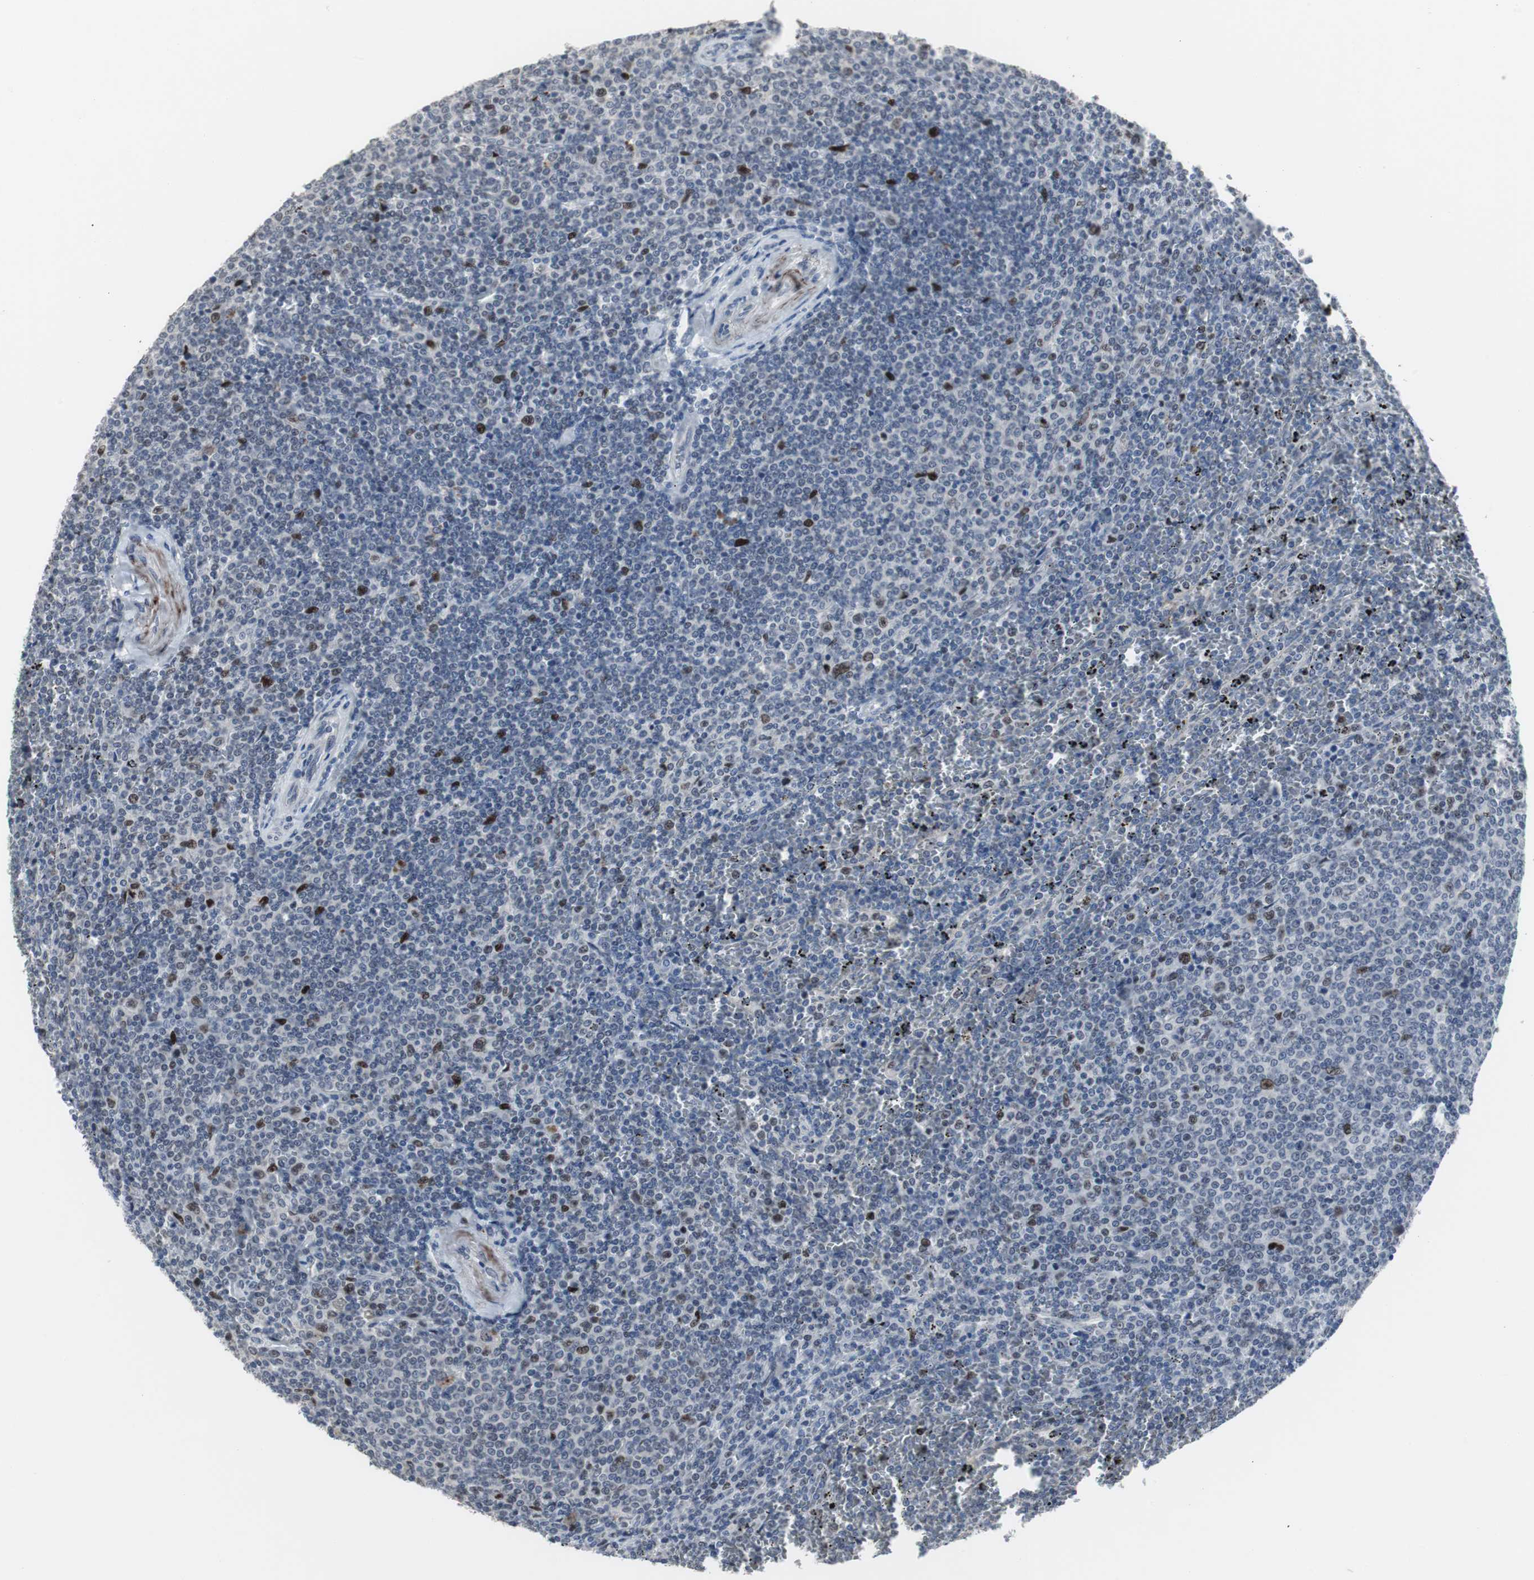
{"staining": {"intensity": "strong", "quantity": "<25%", "location": "nuclear"}, "tissue": "lymphoma", "cell_type": "Tumor cells", "image_type": "cancer", "snomed": [{"axis": "morphology", "description": "Malignant lymphoma, non-Hodgkin's type, Low grade"}, {"axis": "topography", "description": "Spleen"}], "caption": "Protein analysis of malignant lymphoma, non-Hodgkin's type (low-grade) tissue exhibits strong nuclear positivity in about <25% of tumor cells.", "gene": "FOXP4", "patient": {"sex": "female", "age": 77}}